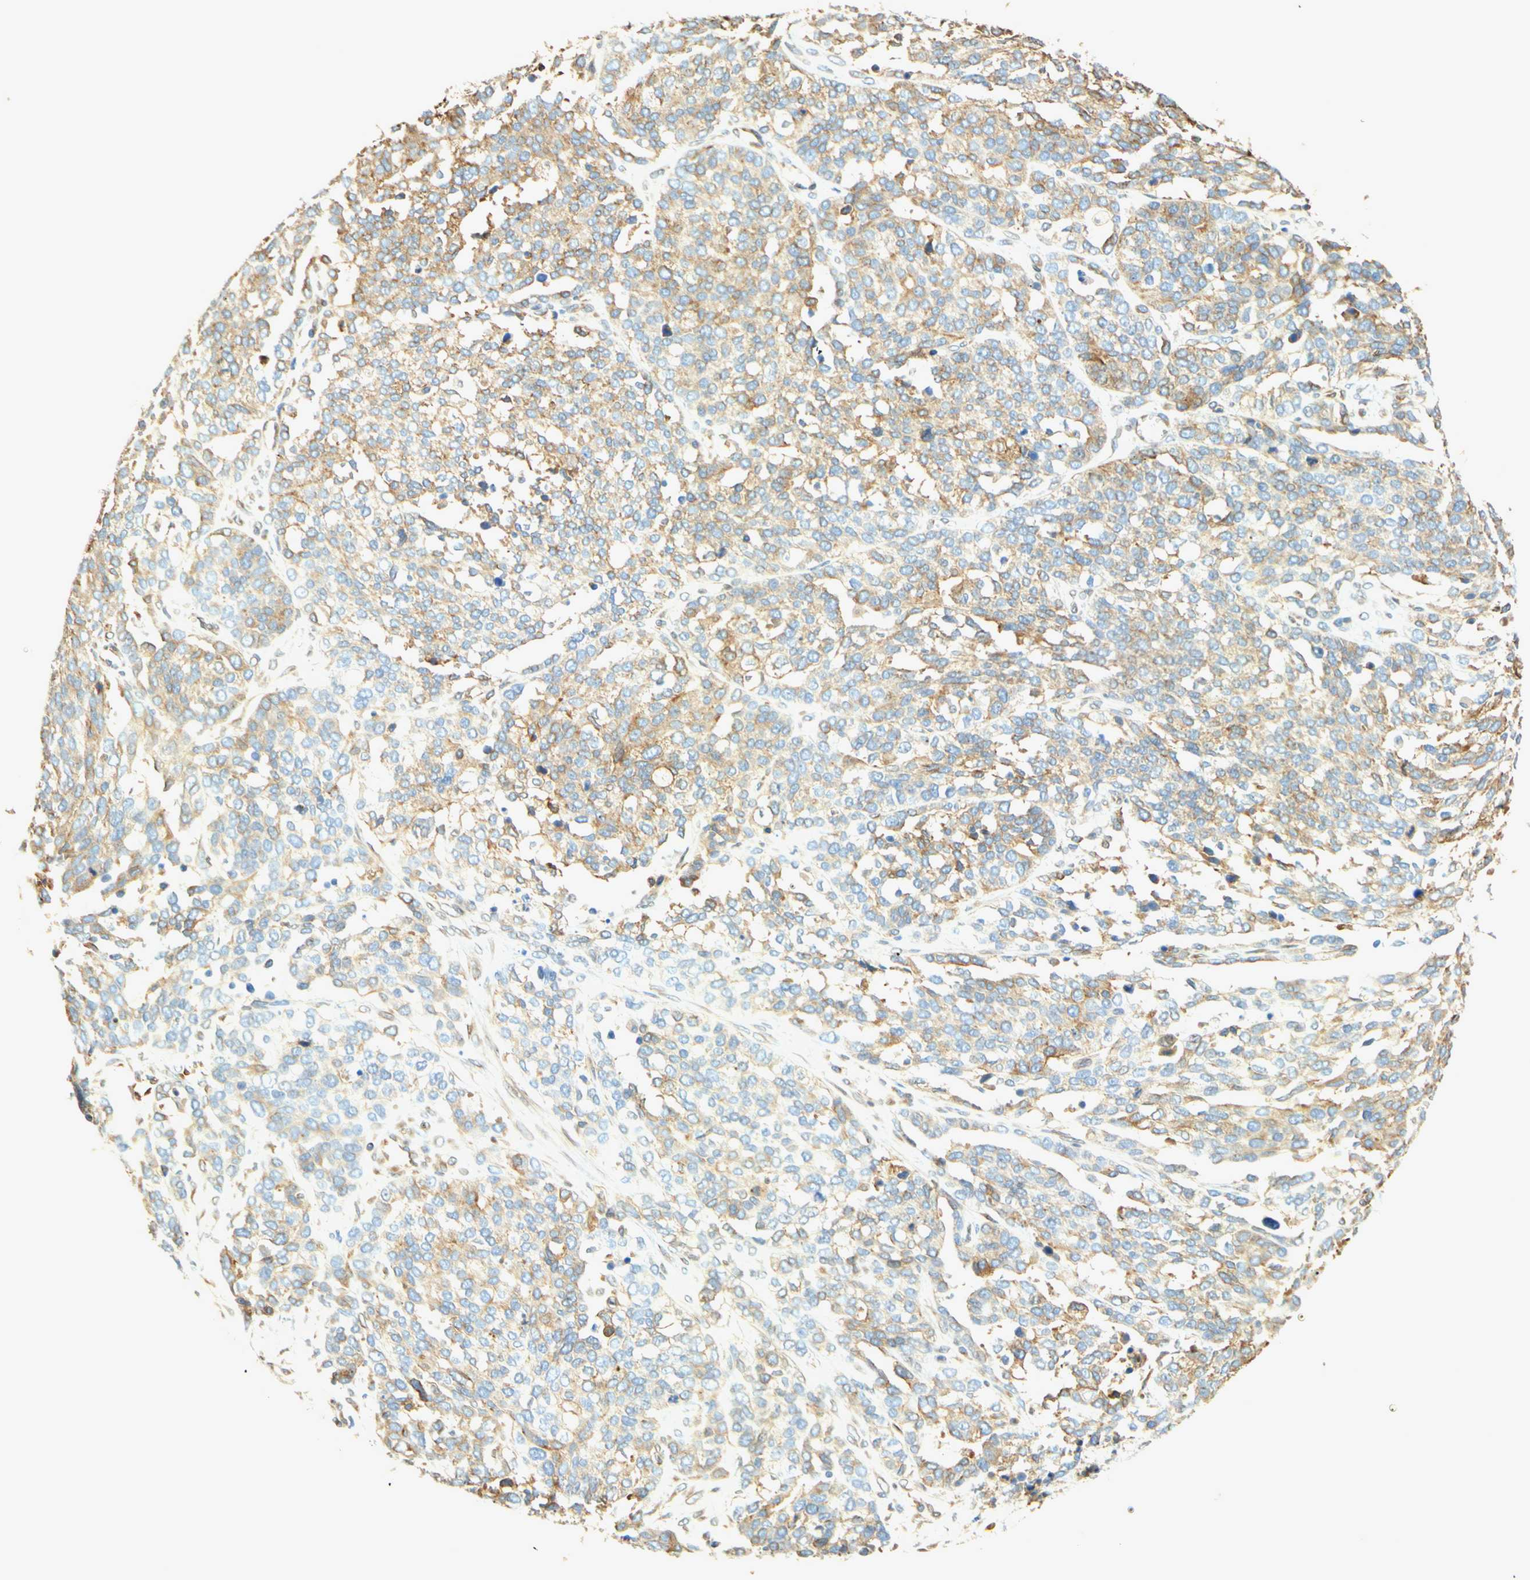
{"staining": {"intensity": "moderate", "quantity": "25%-75%", "location": "cytoplasmic/membranous"}, "tissue": "ovarian cancer", "cell_type": "Tumor cells", "image_type": "cancer", "snomed": [{"axis": "morphology", "description": "Cystadenocarcinoma, serous, NOS"}, {"axis": "topography", "description": "Ovary"}], "caption": "Approximately 25%-75% of tumor cells in ovarian serous cystadenocarcinoma show moderate cytoplasmic/membranous protein positivity as visualized by brown immunohistochemical staining.", "gene": "ENDOD1", "patient": {"sex": "female", "age": 44}}